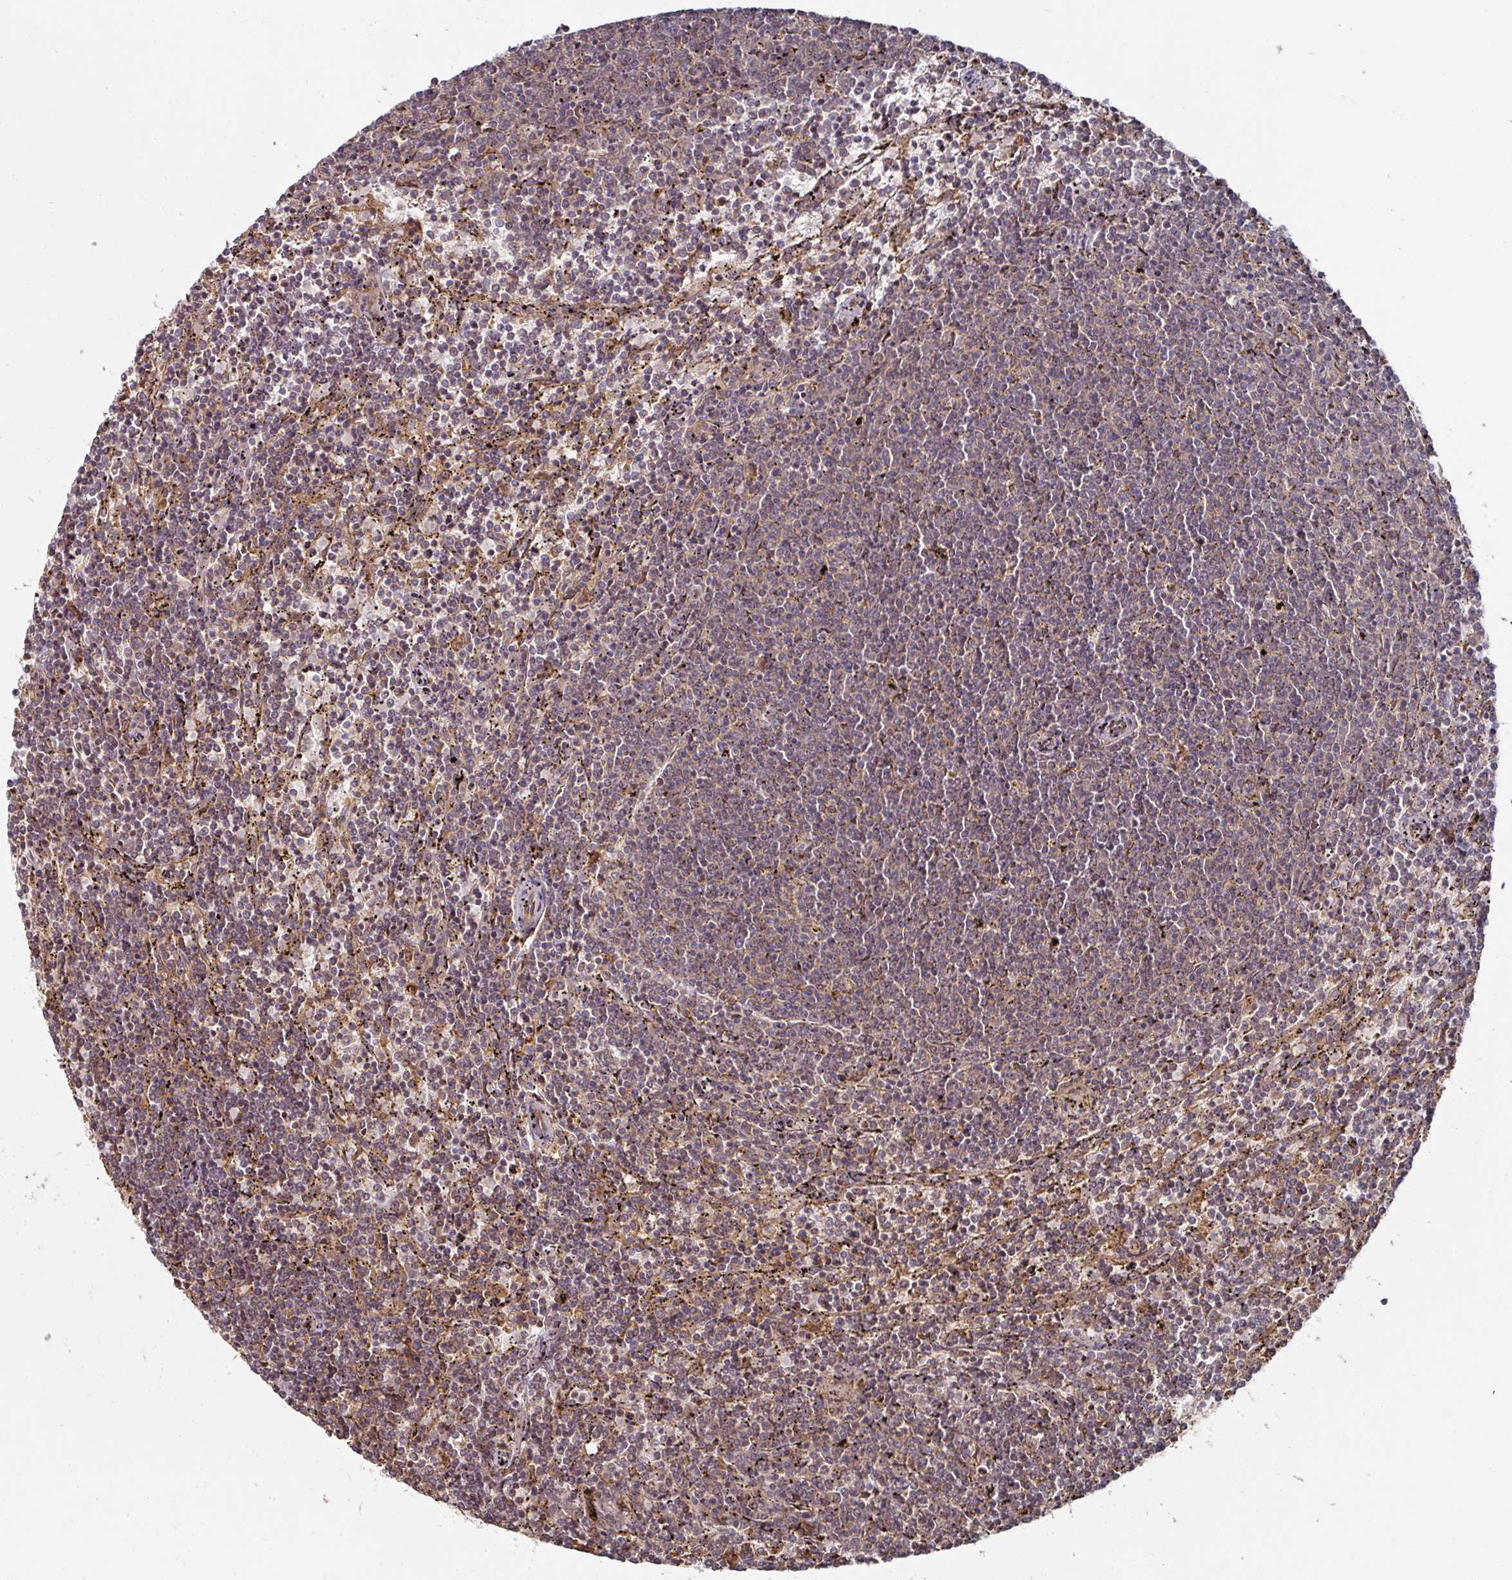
{"staining": {"intensity": "negative", "quantity": "none", "location": "none"}, "tissue": "lymphoma", "cell_type": "Tumor cells", "image_type": "cancer", "snomed": [{"axis": "morphology", "description": "Malignant lymphoma, non-Hodgkin's type, Low grade"}, {"axis": "topography", "description": "Spleen"}], "caption": "Tumor cells show no significant staining in malignant lymphoma, non-Hodgkin's type (low-grade).", "gene": "CEP95", "patient": {"sex": "female", "age": 50}}